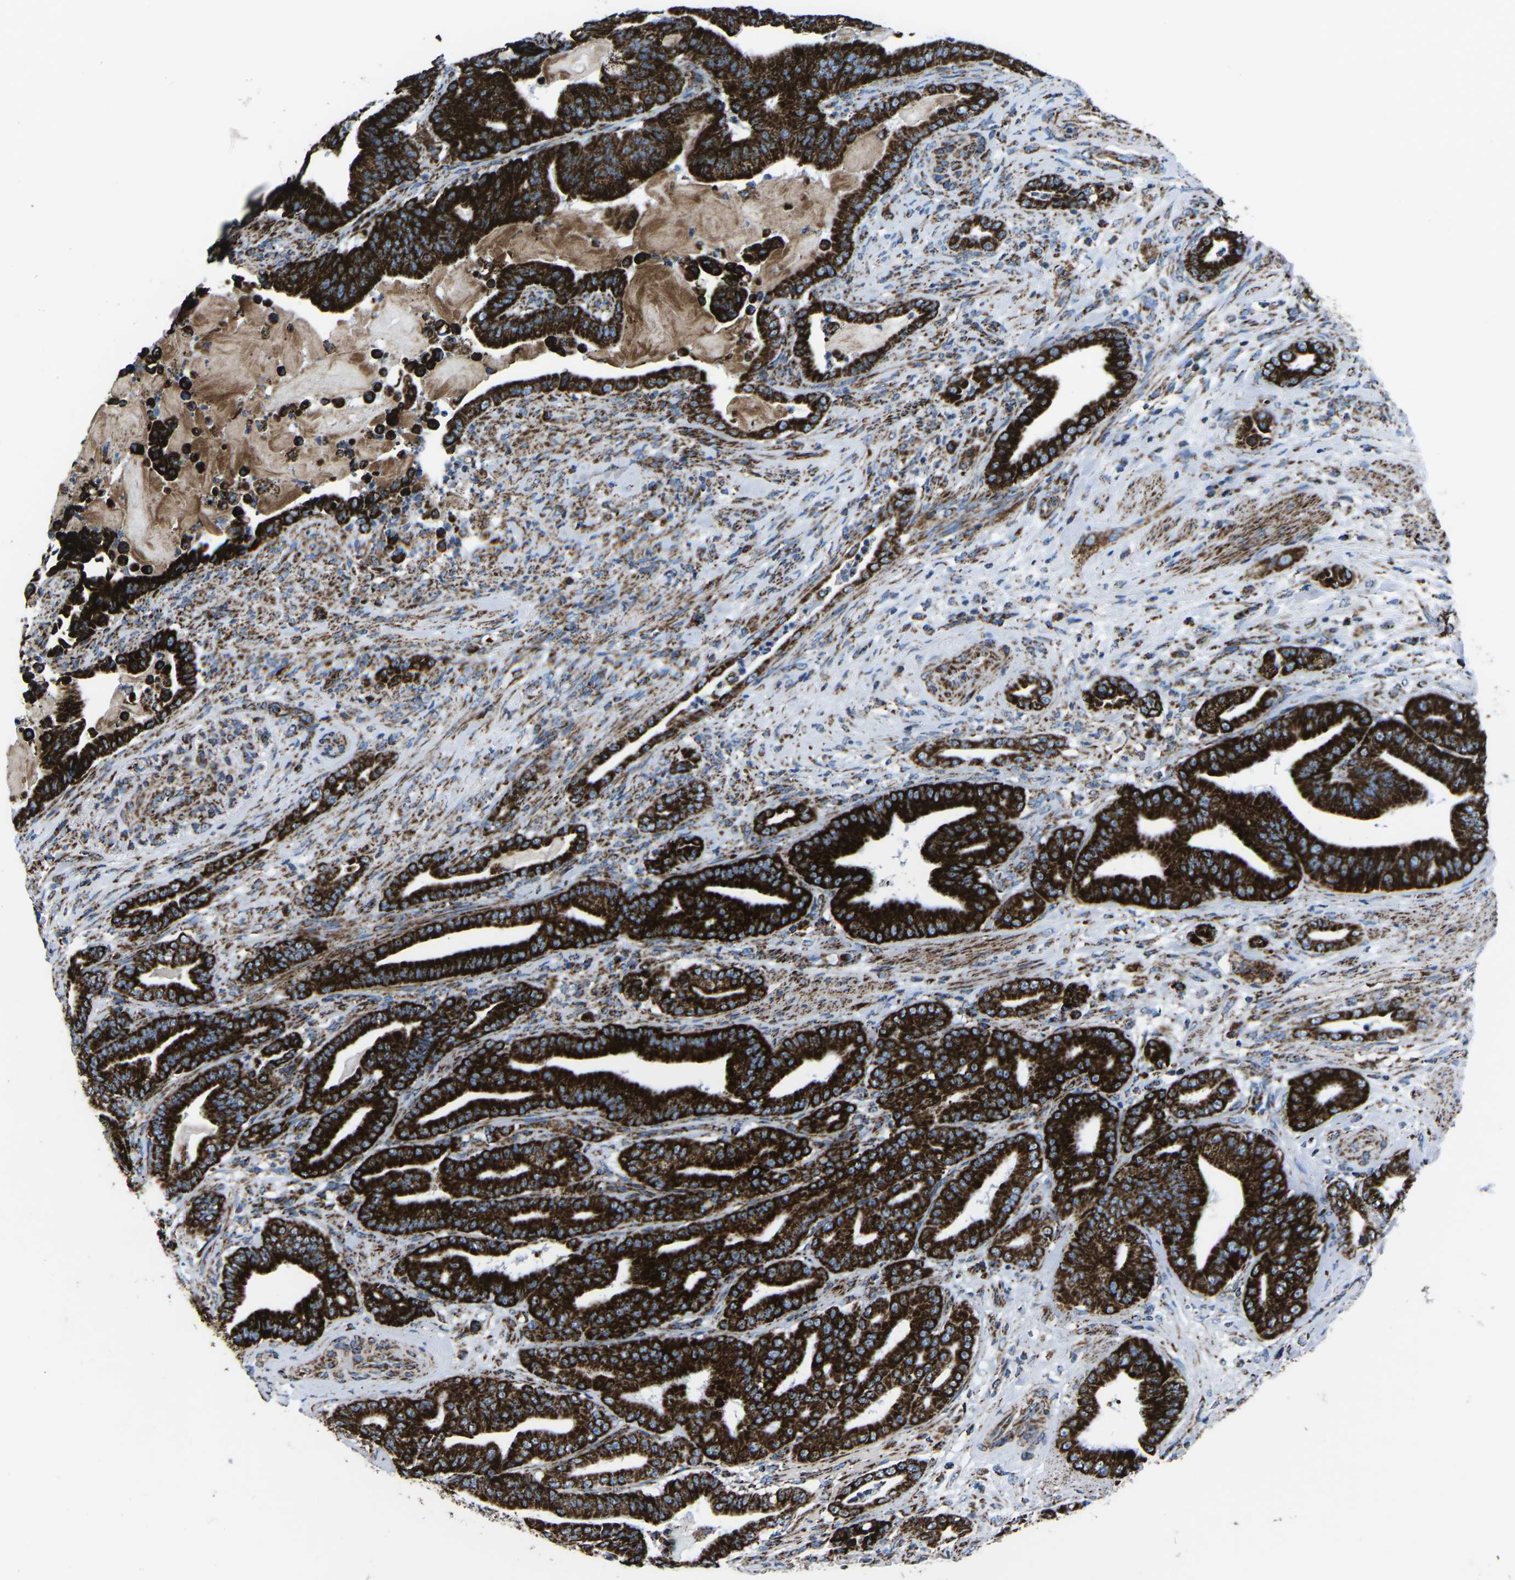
{"staining": {"intensity": "strong", "quantity": ">75%", "location": "cytoplasmic/membranous"}, "tissue": "pancreatic cancer", "cell_type": "Tumor cells", "image_type": "cancer", "snomed": [{"axis": "morphology", "description": "Normal tissue, NOS"}, {"axis": "morphology", "description": "Adenocarcinoma, NOS"}, {"axis": "topography", "description": "Pancreas"}], "caption": "Immunohistochemical staining of adenocarcinoma (pancreatic) shows high levels of strong cytoplasmic/membranous protein expression in about >75% of tumor cells. (DAB (3,3'-diaminobenzidine) IHC, brown staining for protein, blue staining for nuclei).", "gene": "MT-CO2", "patient": {"sex": "male", "age": 63}}